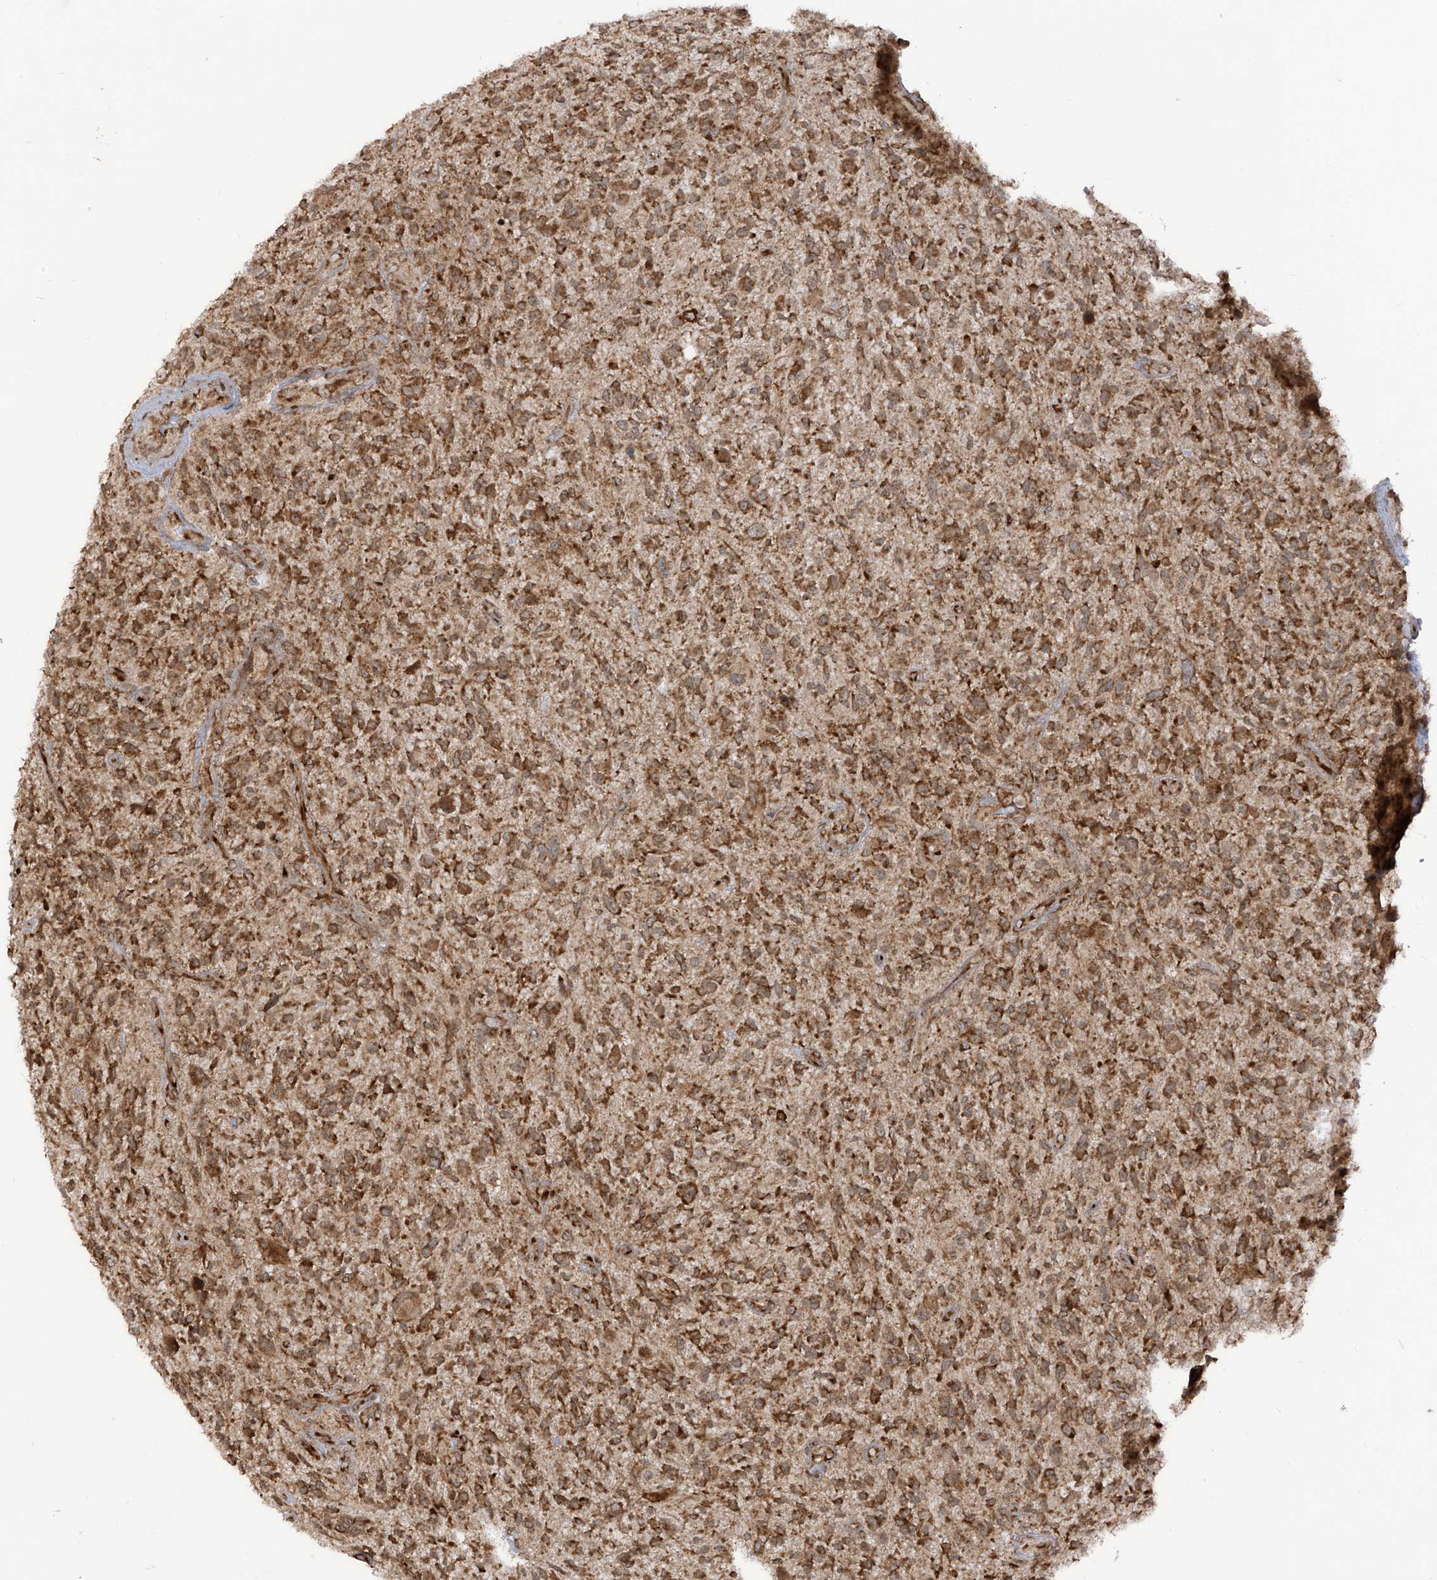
{"staining": {"intensity": "moderate", "quantity": ">75%", "location": "cytoplasmic/membranous"}, "tissue": "glioma", "cell_type": "Tumor cells", "image_type": "cancer", "snomed": [{"axis": "morphology", "description": "Glioma, malignant, High grade"}, {"axis": "topography", "description": "Brain"}], "caption": "This is a micrograph of IHC staining of malignant glioma (high-grade), which shows moderate expression in the cytoplasmic/membranous of tumor cells.", "gene": "TRIM67", "patient": {"sex": "male", "age": 47}}